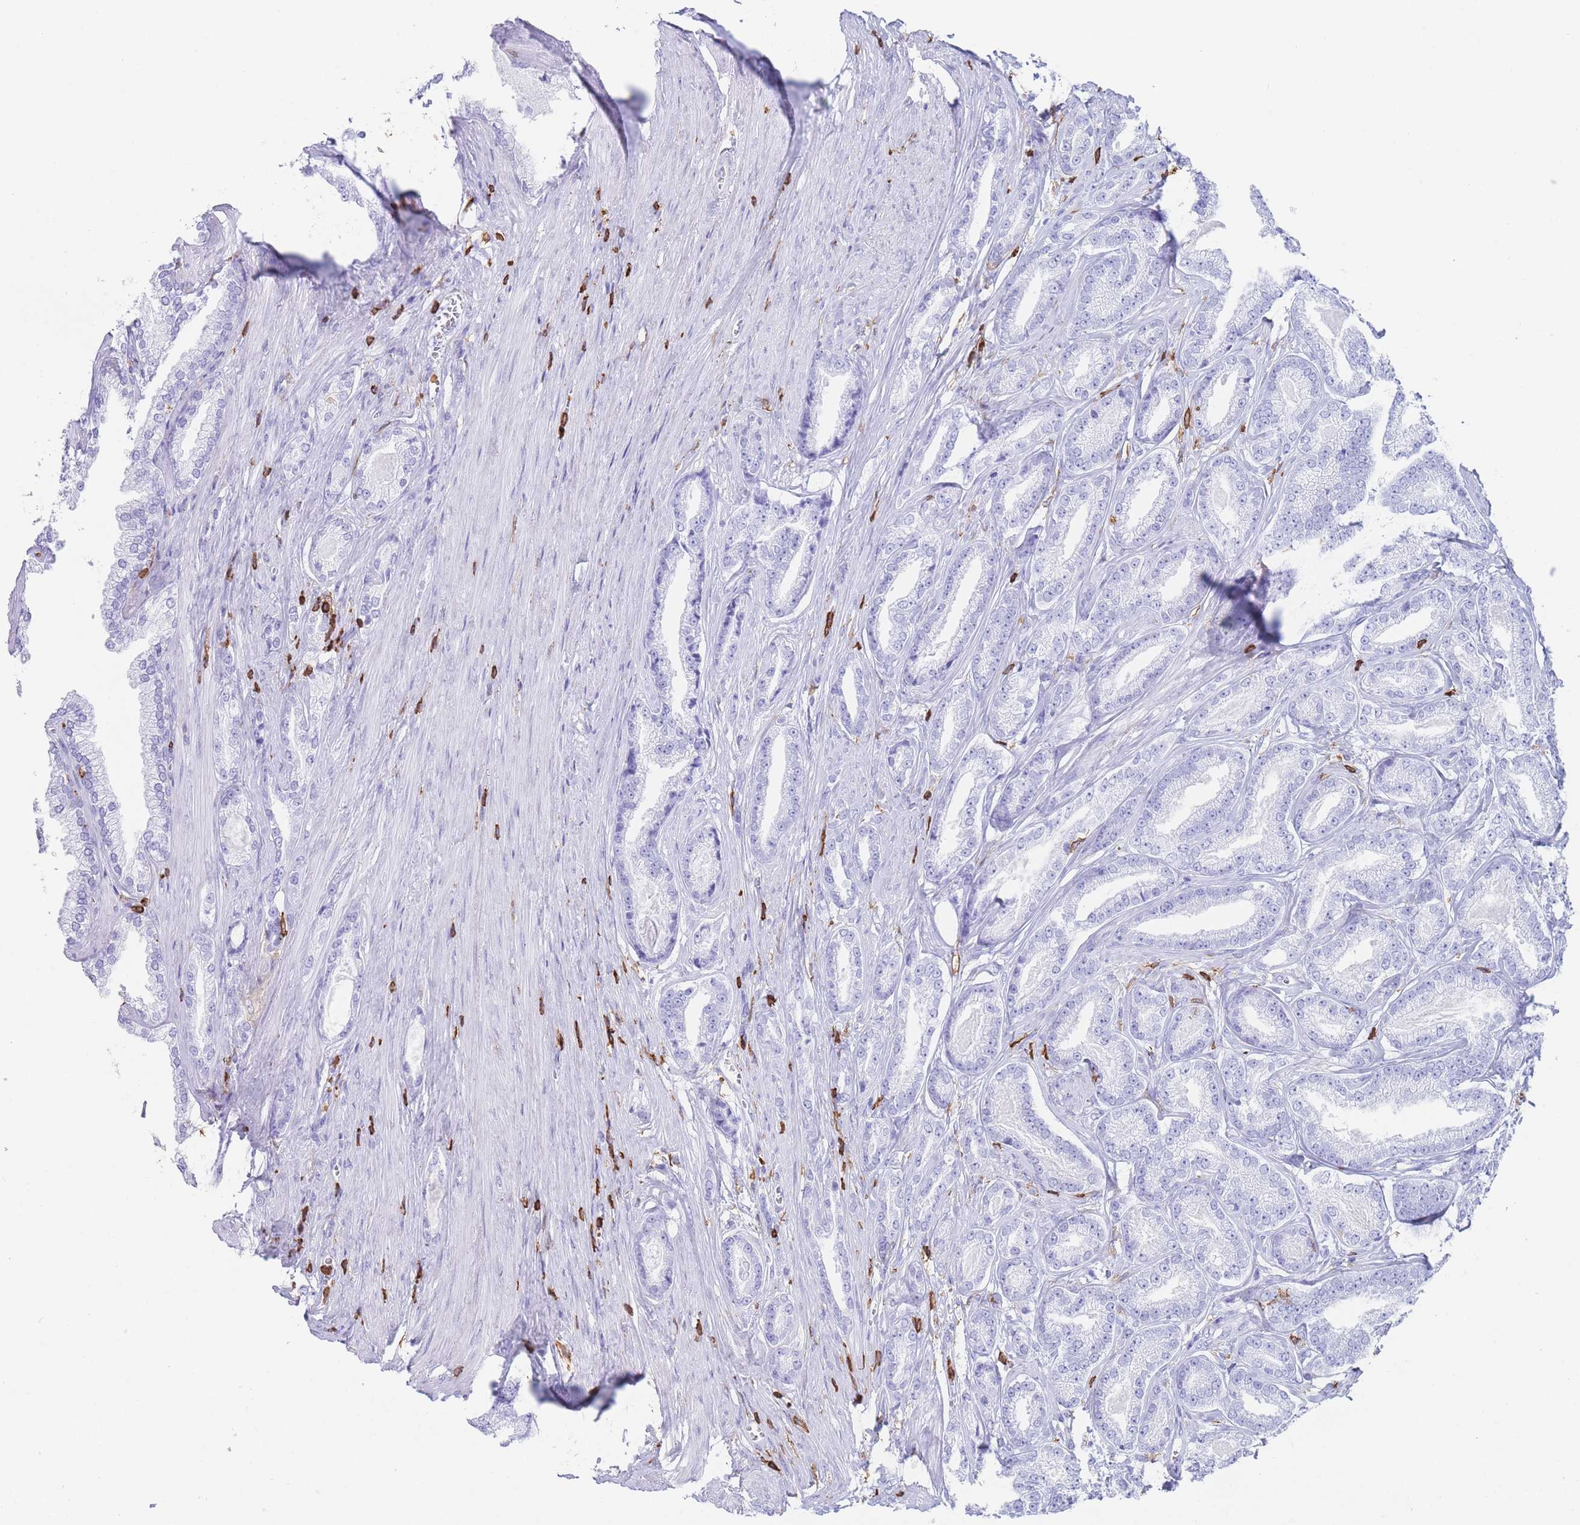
{"staining": {"intensity": "negative", "quantity": "none", "location": "none"}, "tissue": "prostate cancer", "cell_type": "Tumor cells", "image_type": "cancer", "snomed": [{"axis": "morphology", "description": "Adenocarcinoma, NOS"}, {"axis": "topography", "description": "Prostate and seminal vesicle, NOS"}], "caption": "This is an IHC image of human prostate adenocarcinoma. There is no positivity in tumor cells.", "gene": "CORO1A", "patient": {"sex": "male", "age": 76}}